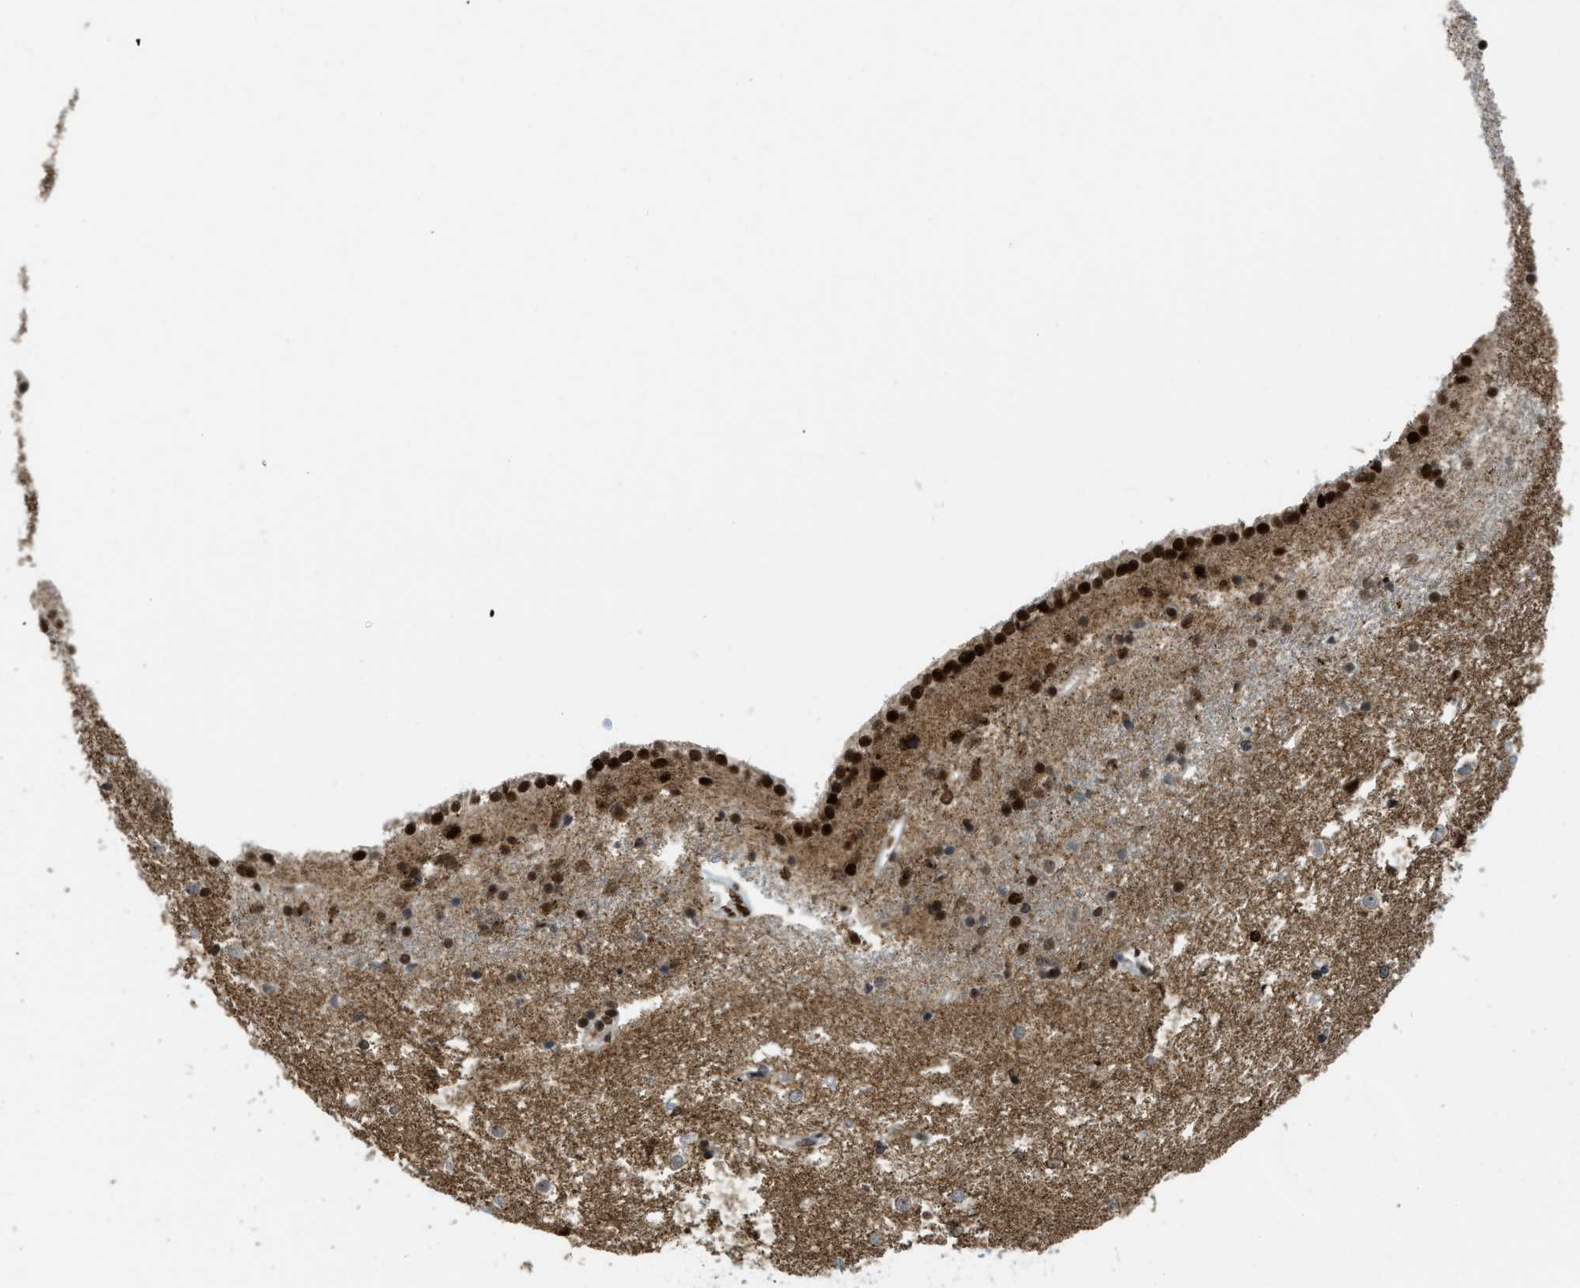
{"staining": {"intensity": "strong", "quantity": ">75%", "location": "nuclear"}, "tissue": "caudate", "cell_type": "Glial cells", "image_type": "normal", "snomed": [{"axis": "morphology", "description": "Normal tissue, NOS"}, {"axis": "topography", "description": "Lateral ventricle wall"}], "caption": "IHC micrograph of unremarkable caudate: caudate stained using immunohistochemistry (IHC) exhibits high levels of strong protein expression localized specifically in the nuclear of glial cells, appearing as a nuclear brown color.", "gene": "RFX5", "patient": {"sex": "male", "age": 45}}